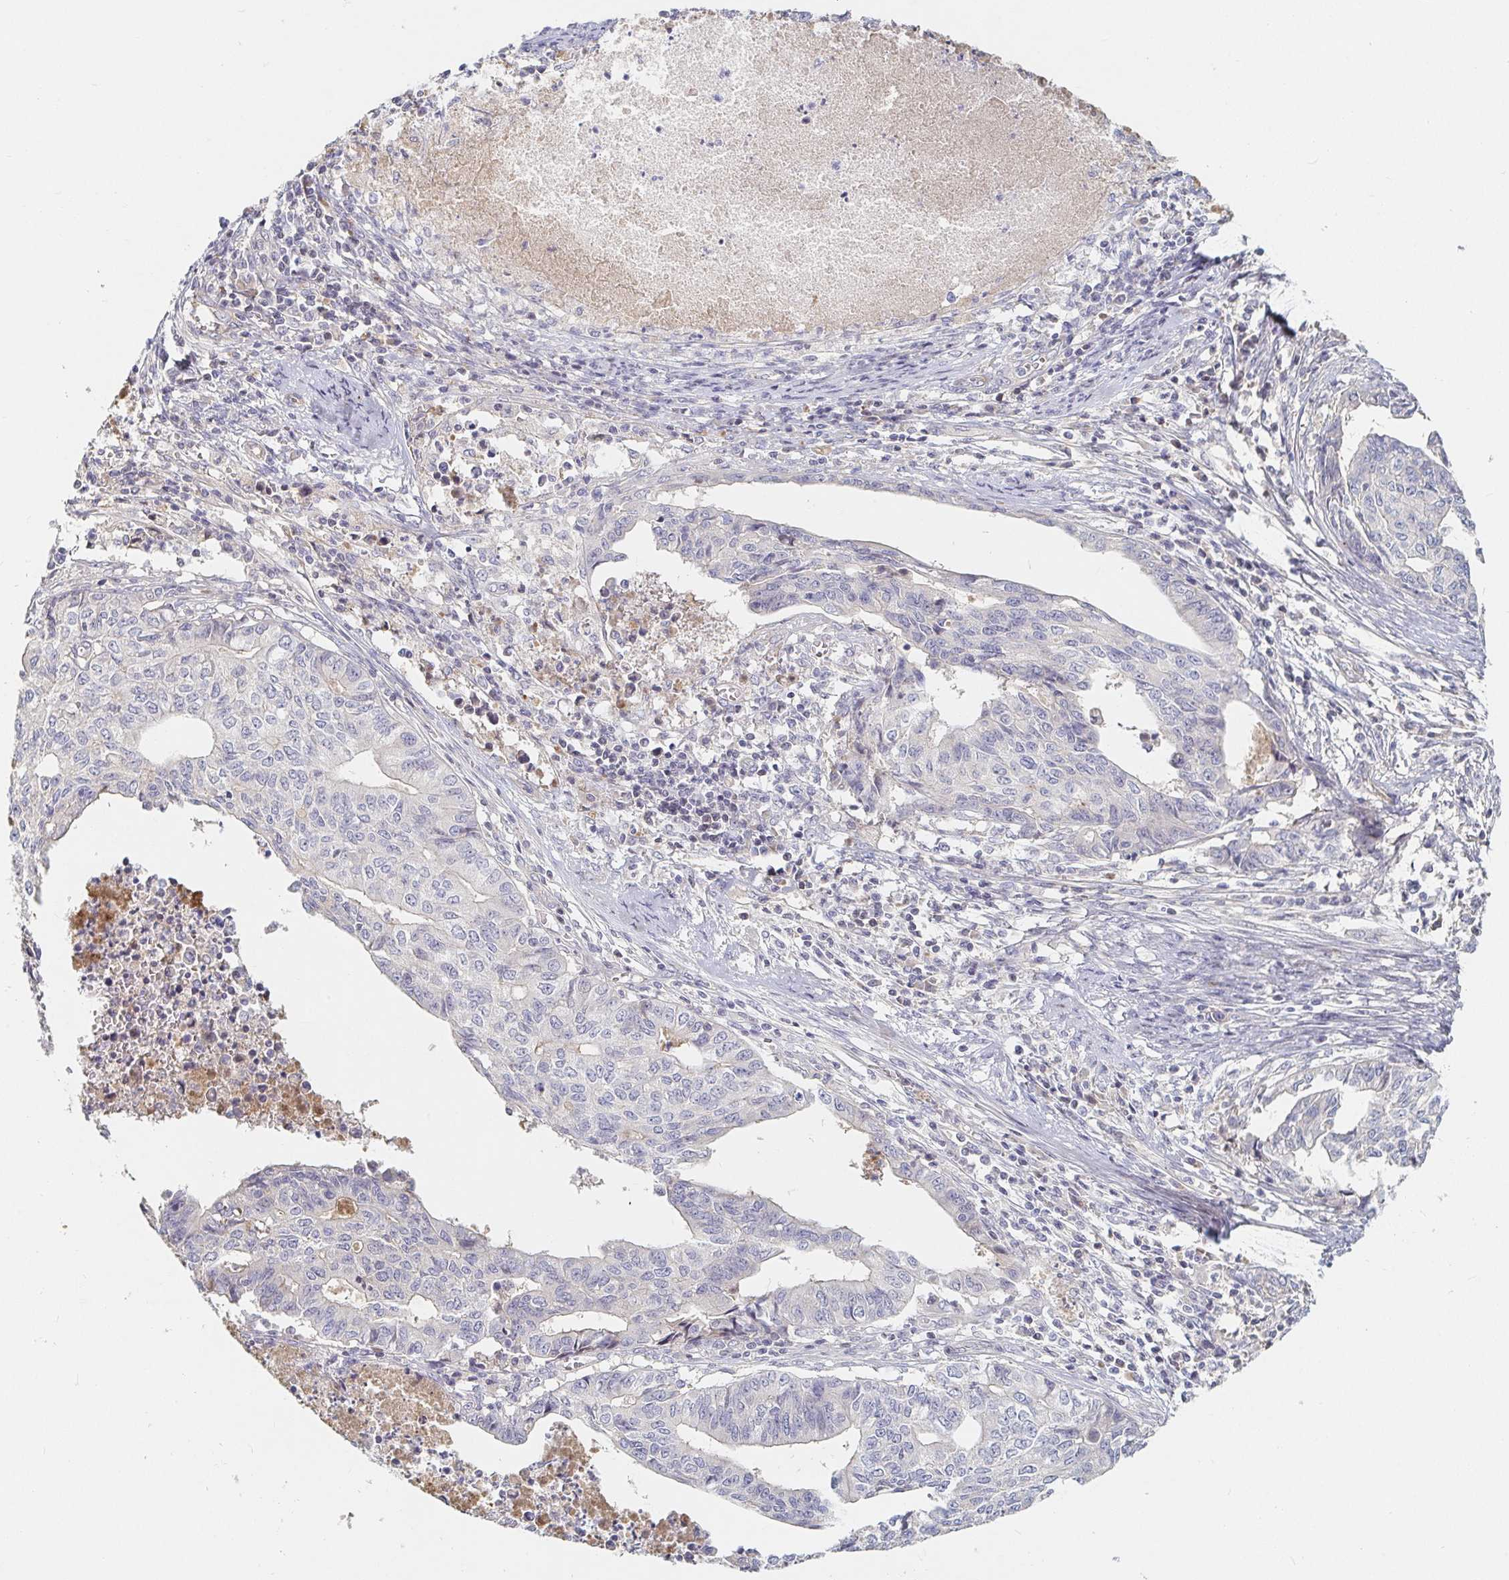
{"staining": {"intensity": "negative", "quantity": "none", "location": "none"}, "tissue": "endometrial cancer", "cell_type": "Tumor cells", "image_type": "cancer", "snomed": [{"axis": "morphology", "description": "Adenocarcinoma, NOS"}, {"axis": "topography", "description": "Endometrium"}], "caption": "Endometrial cancer stained for a protein using IHC reveals no positivity tumor cells.", "gene": "NME9", "patient": {"sex": "female", "age": 65}}